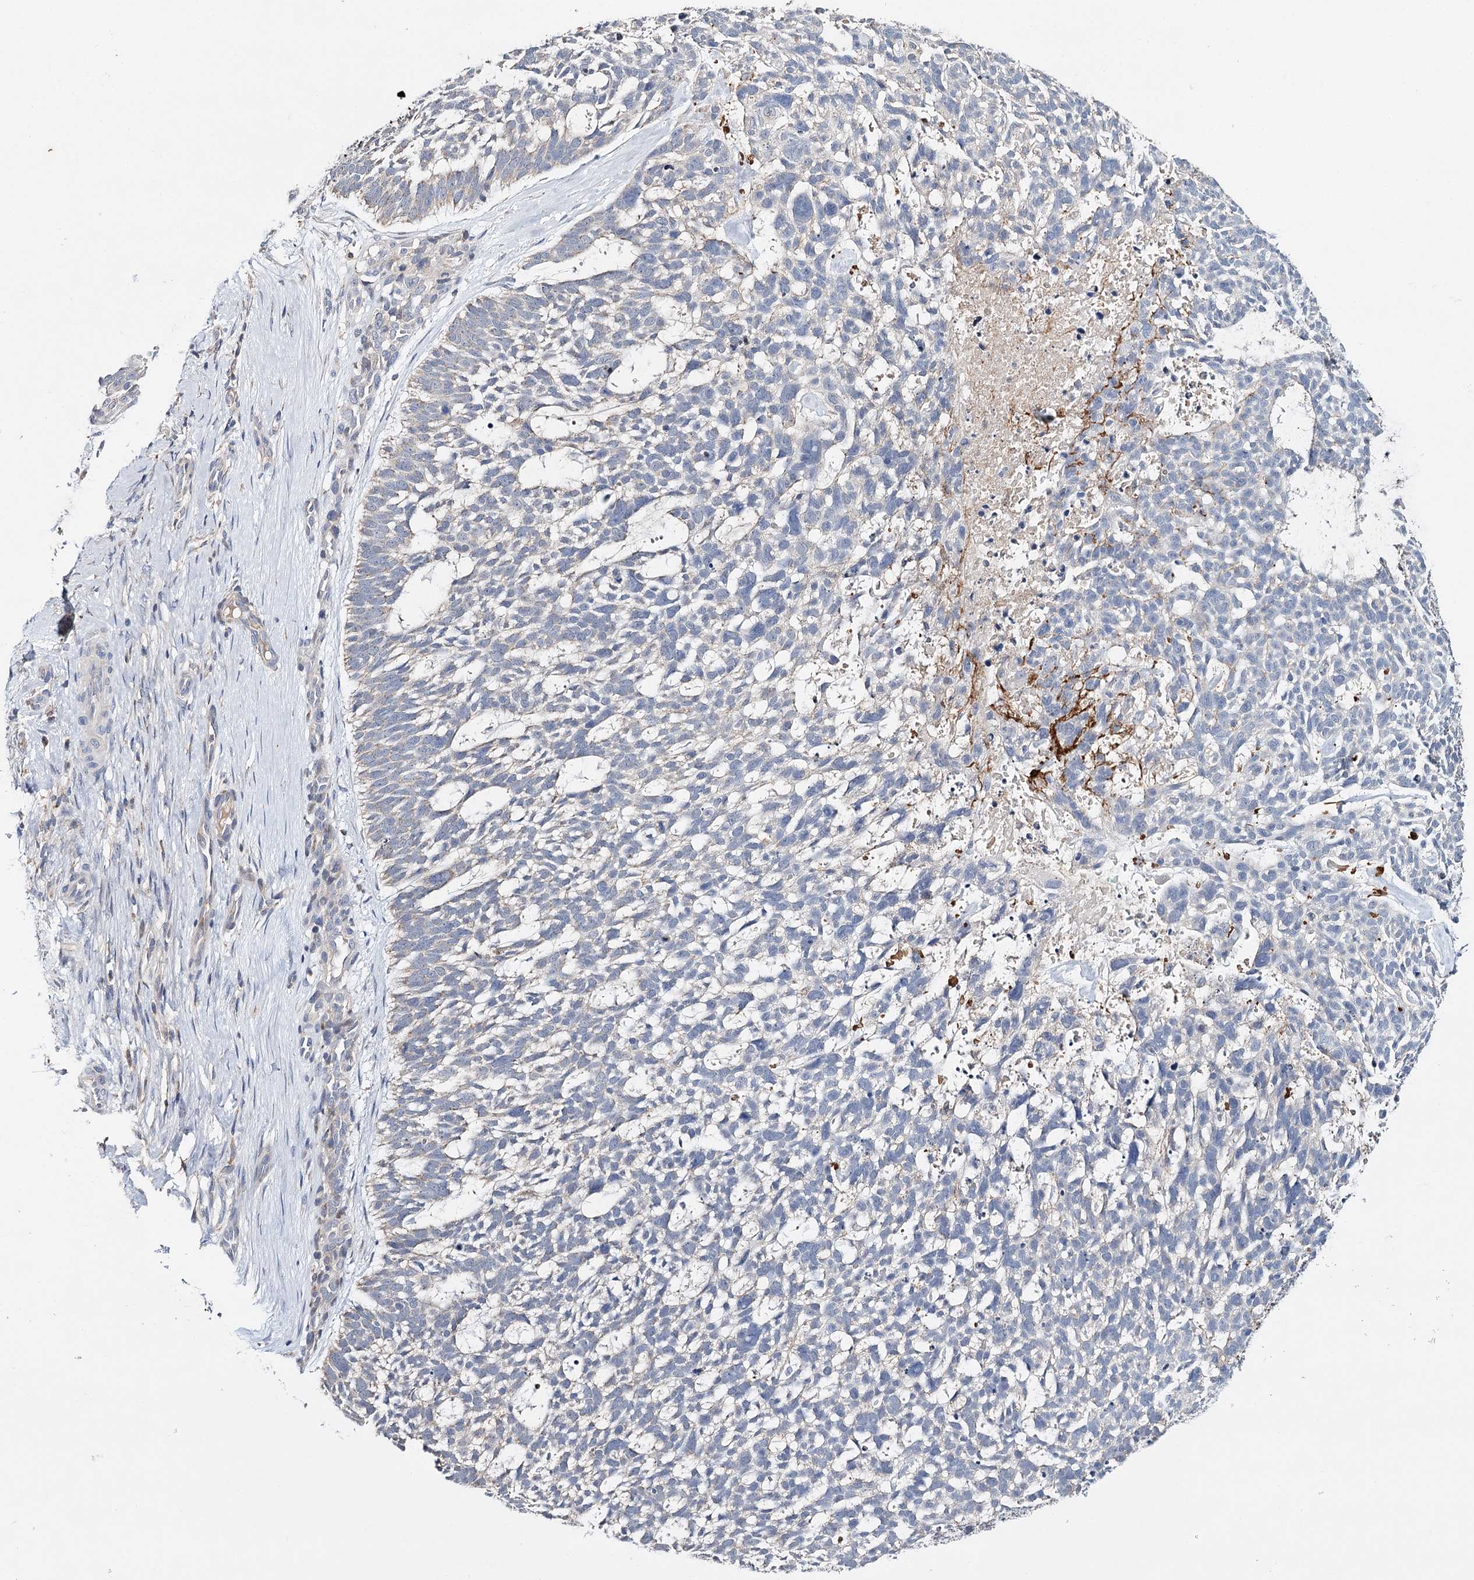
{"staining": {"intensity": "negative", "quantity": "none", "location": "none"}, "tissue": "skin cancer", "cell_type": "Tumor cells", "image_type": "cancer", "snomed": [{"axis": "morphology", "description": "Basal cell carcinoma"}, {"axis": "topography", "description": "Skin"}], "caption": "DAB (3,3'-diaminobenzidine) immunohistochemical staining of human basal cell carcinoma (skin) reveals no significant staining in tumor cells. Nuclei are stained in blue.", "gene": "CFAP46", "patient": {"sex": "male", "age": 88}}